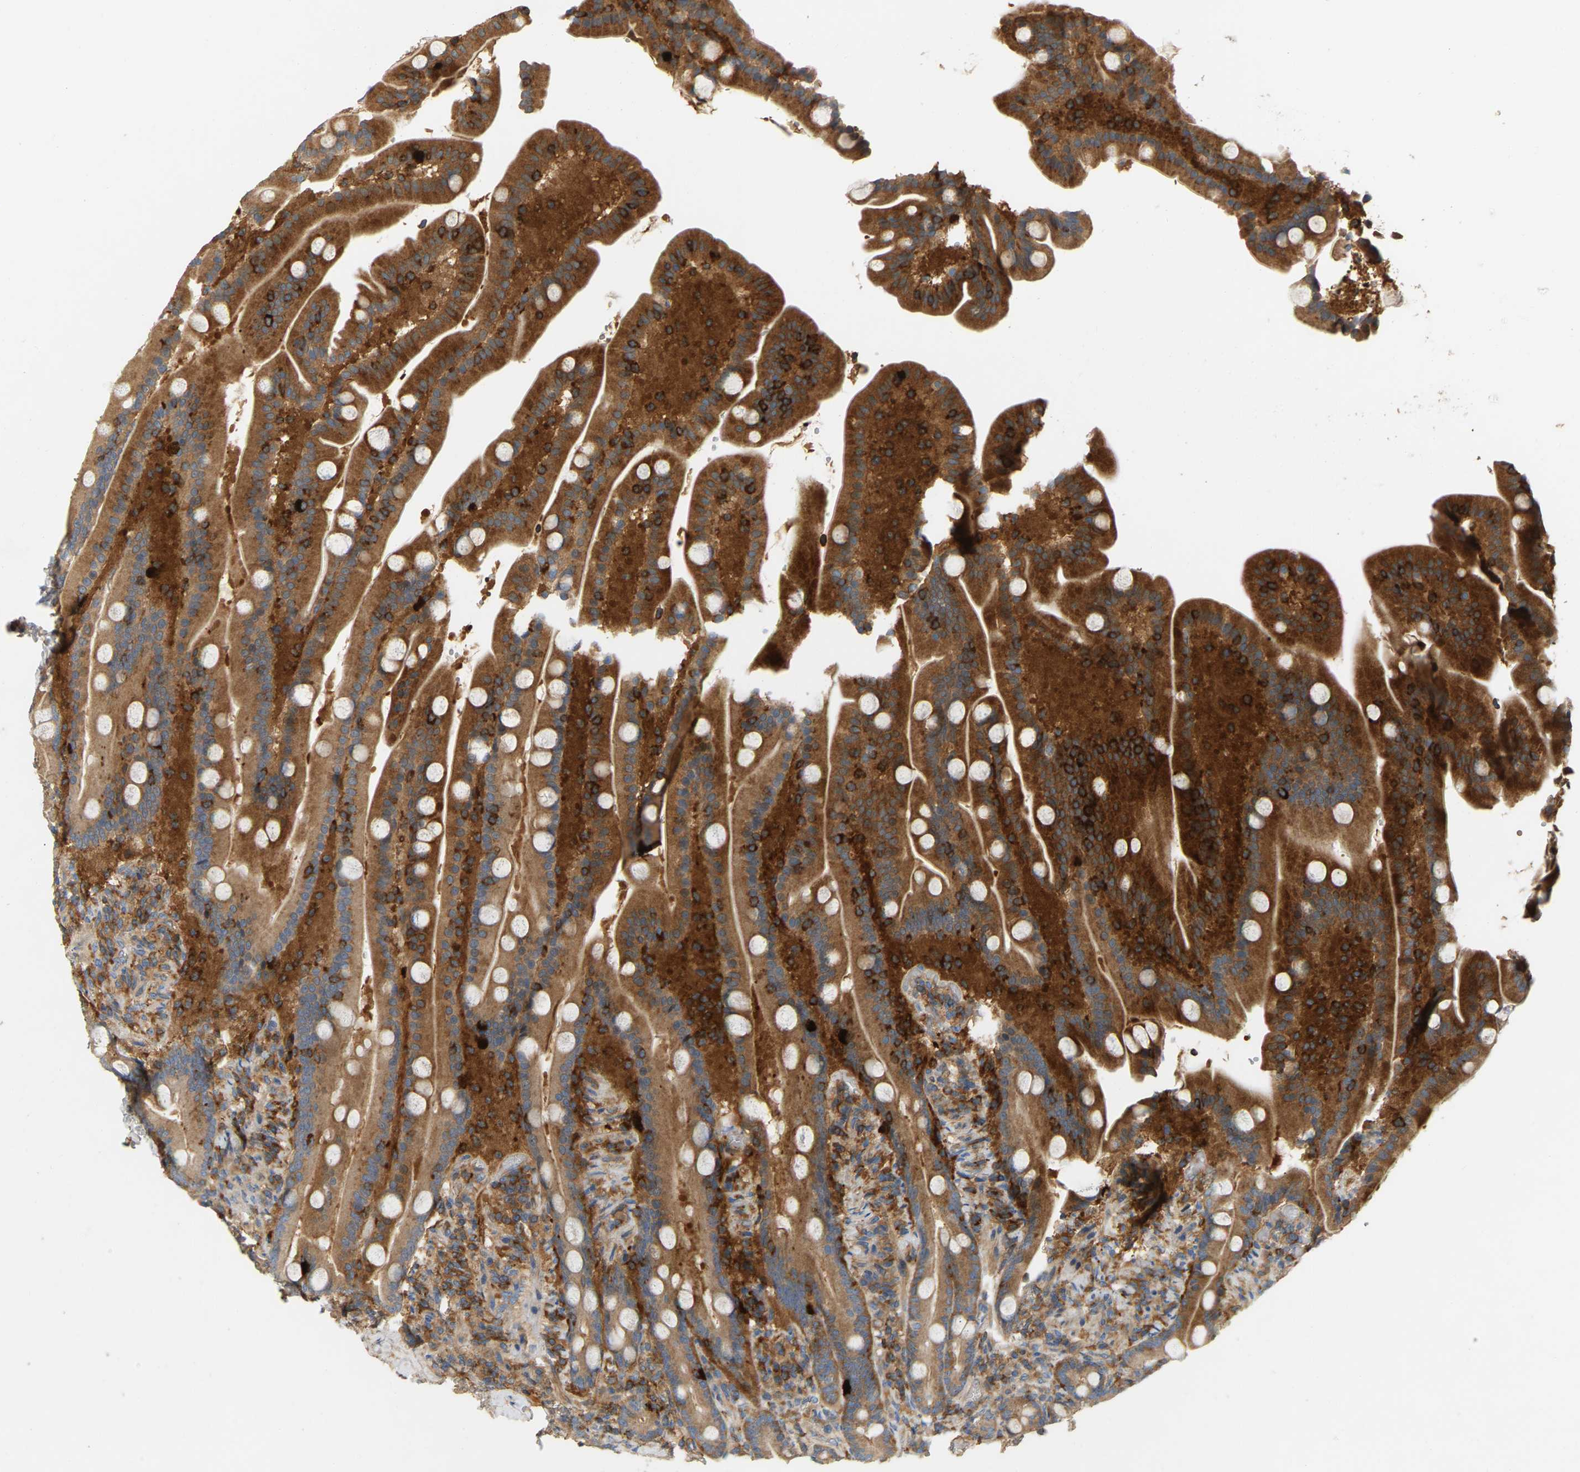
{"staining": {"intensity": "strong", "quantity": ">75%", "location": "cytoplasmic/membranous"}, "tissue": "duodenum", "cell_type": "Glandular cells", "image_type": "normal", "snomed": [{"axis": "morphology", "description": "Normal tissue, NOS"}, {"axis": "topography", "description": "Duodenum"}], "caption": "About >75% of glandular cells in normal duodenum display strong cytoplasmic/membranous protein staining as visualized by brown immunohistochemical staining.", "gene": "AKAP13", "patient": {"sex": "male", "age": 54}}